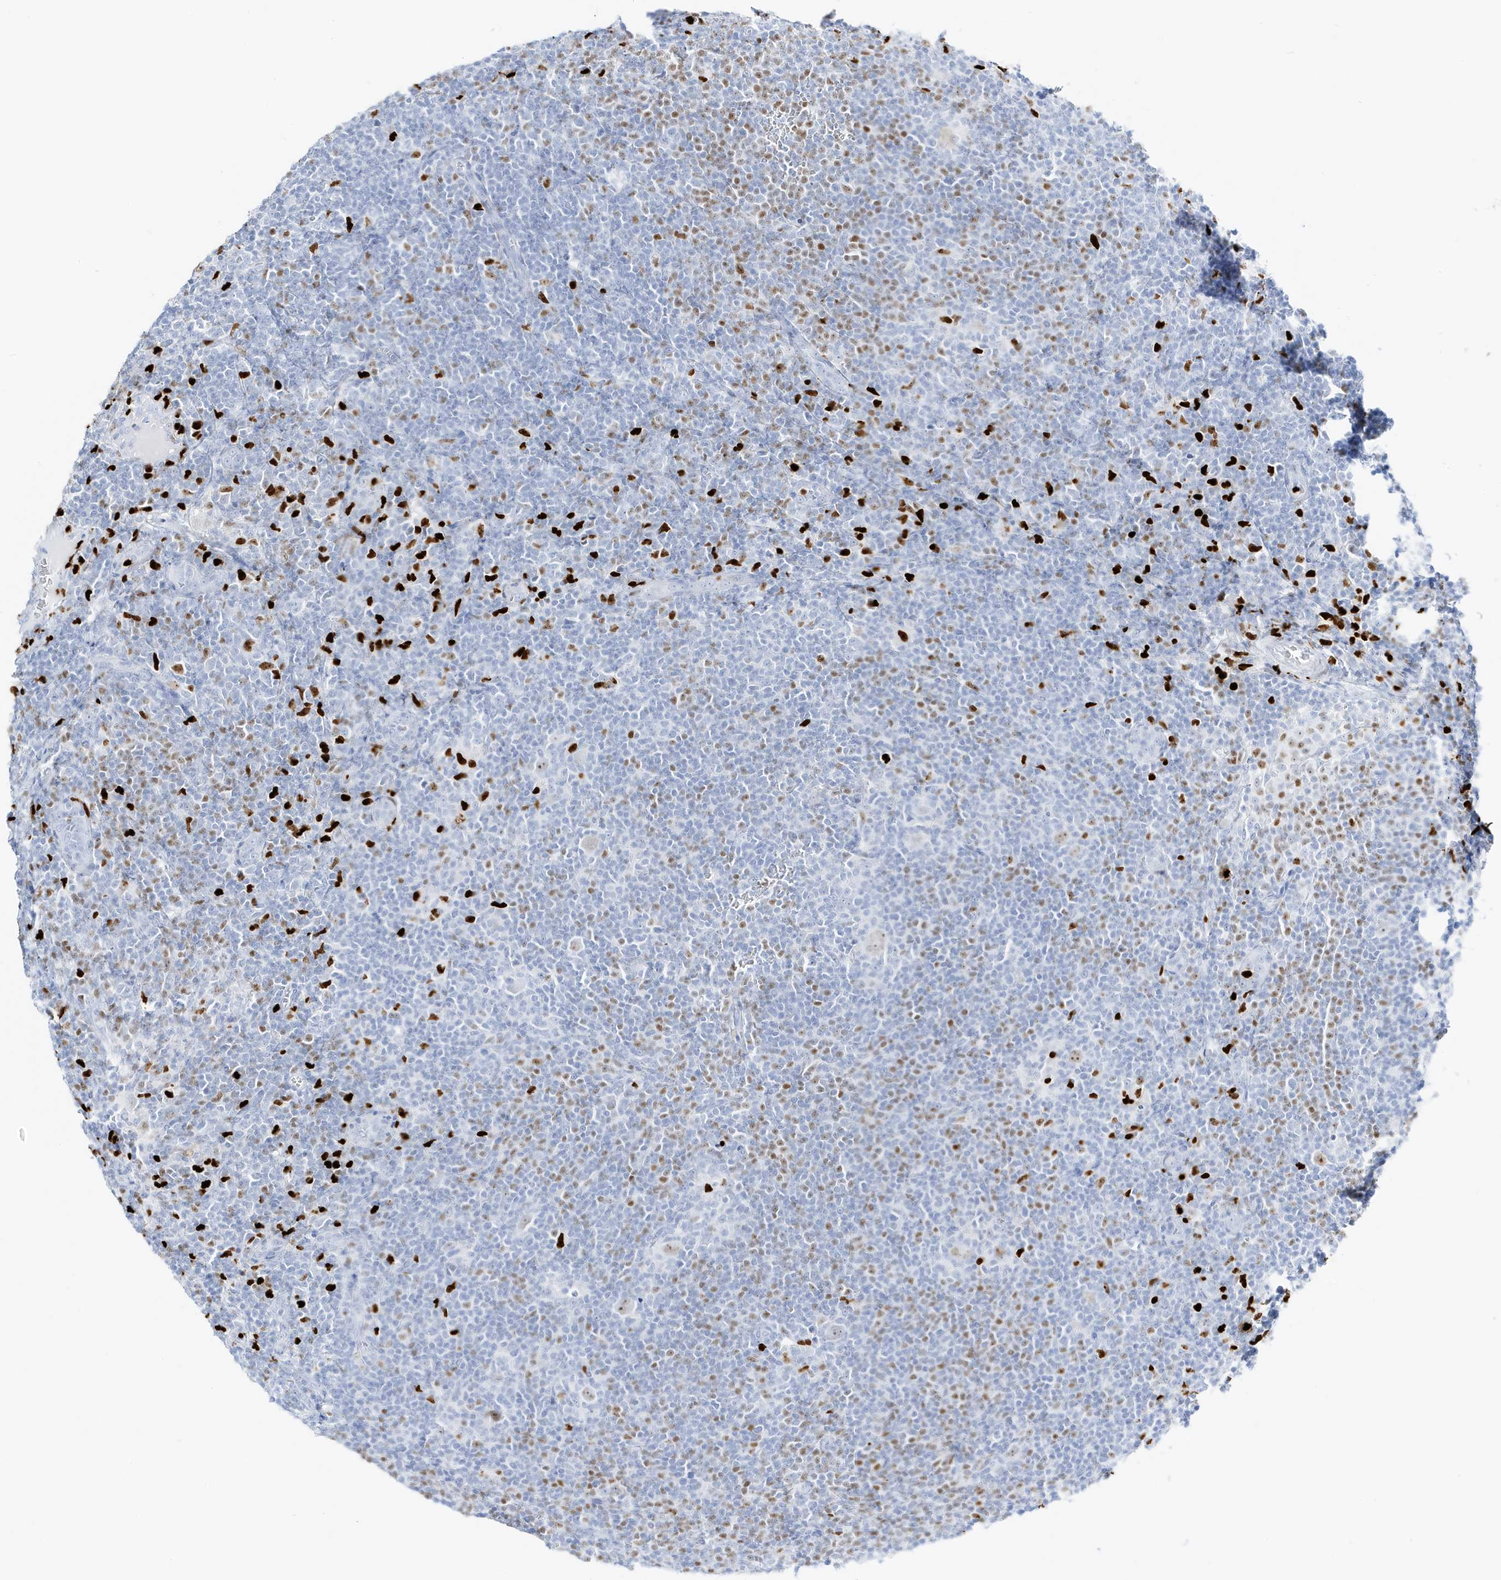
{"staining": {"intensity": "weak", "quantity": "<25%", "location": "nuclear"}, "tissue": "lymphoma", "cell_type": "Tumor cells", "image_type": "cancer", "snomed": [{"axis": "morphology", "description": "Hodgkin's disease, NOS"}, {"axis": "topography", "description": "Lymph node"}], "caption": "This is an immunohistochemistry (IHC) image of Hodgkin's disease. There is no expression in tumor cells.", "gene": "MNDA", "patient": {"sex": "female", "age": 57}}